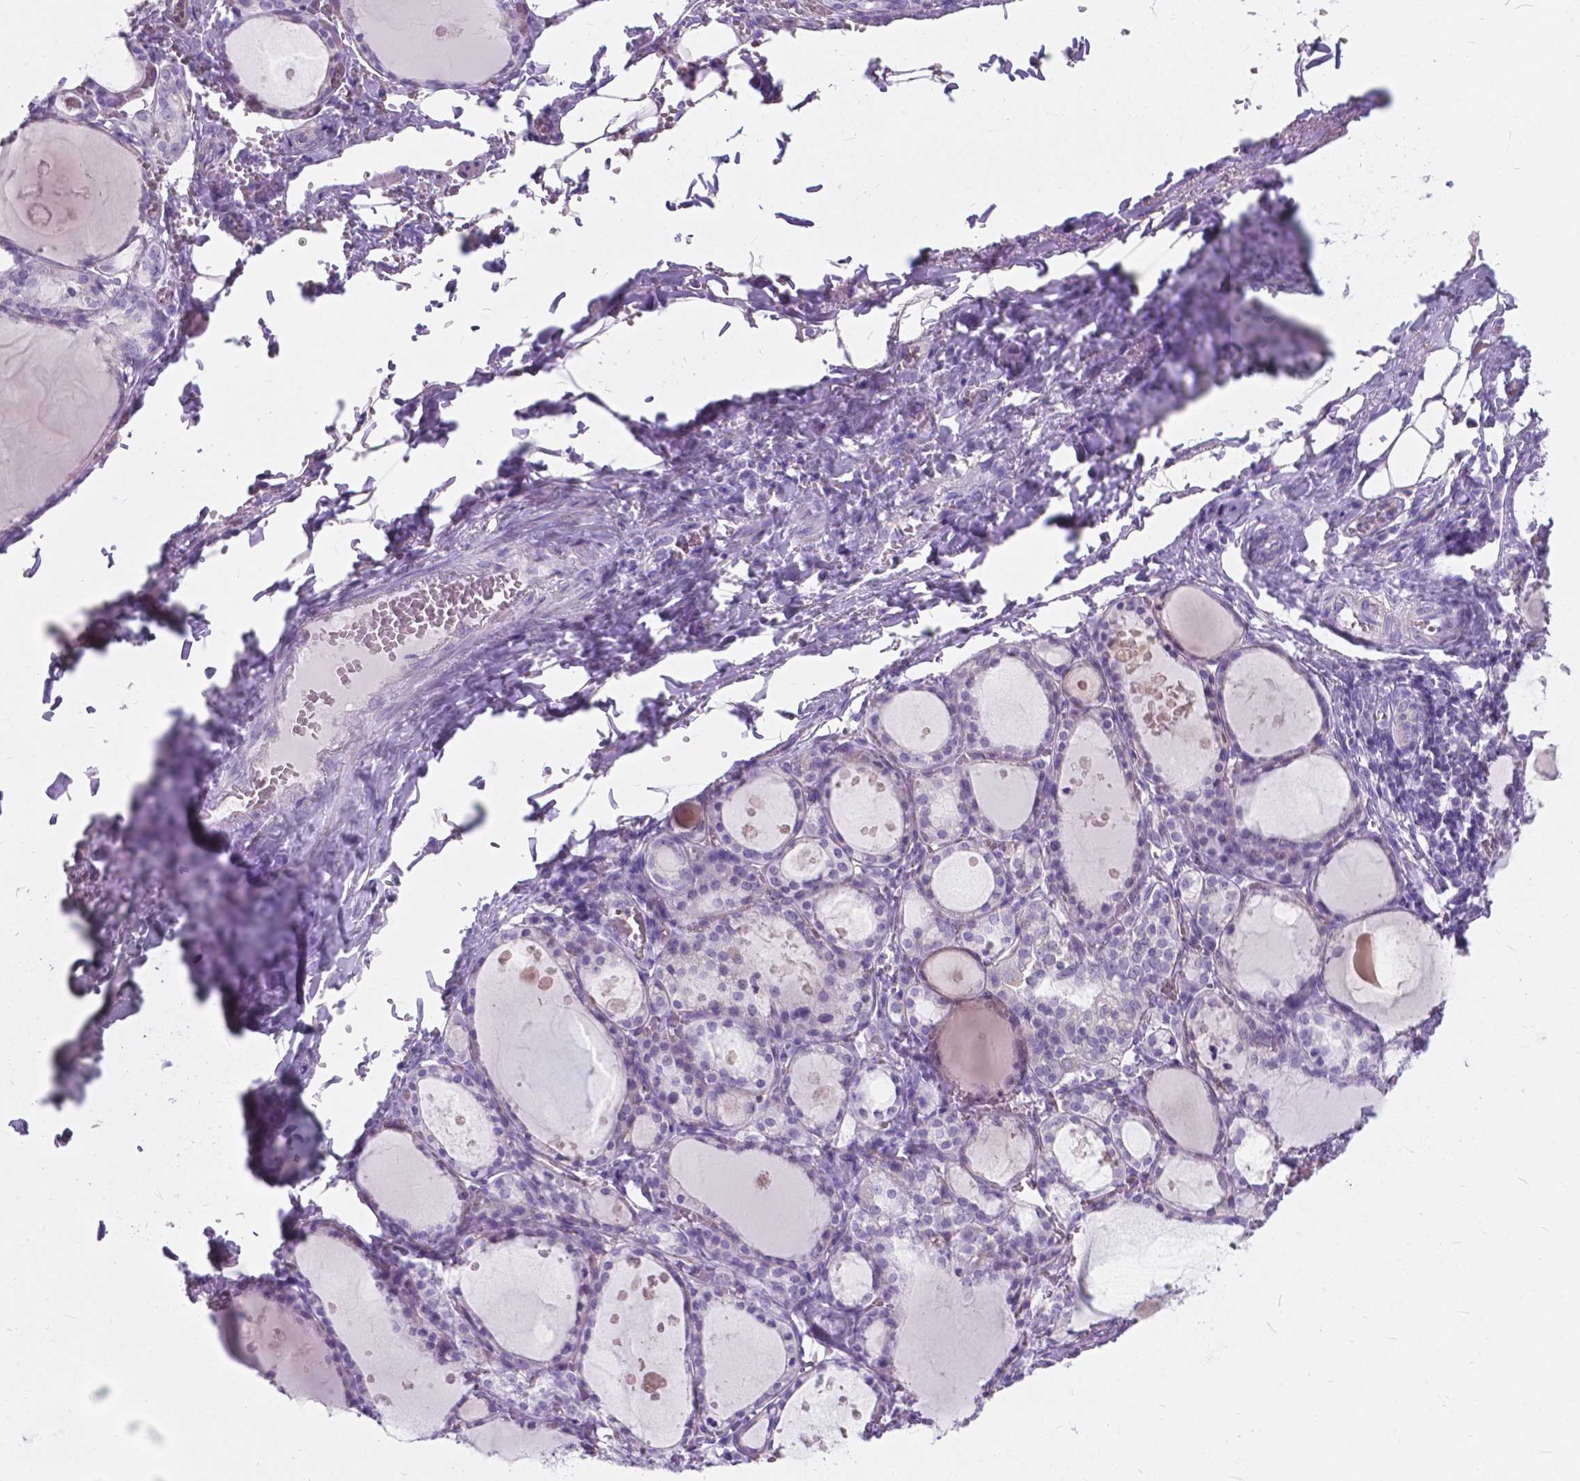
{"staining": {"intensity": "negative", "quantity": "none", "location": "none"}, "tissue": "thyroid gland", "cell_type": "Glandular cells", "image_type": "normal", "snomed": [{"axis": "morphology", "description": "Normal tissue, NOS"}, {"axis": "topography", "description": "Thyroid gland"}], "caption": "This is an IHC micrograph of unremarkable thyroid gland. There is no expression in glandular cells.", "gene": "KIAA0040", "patient": {"sex": "male", "age": 68}}